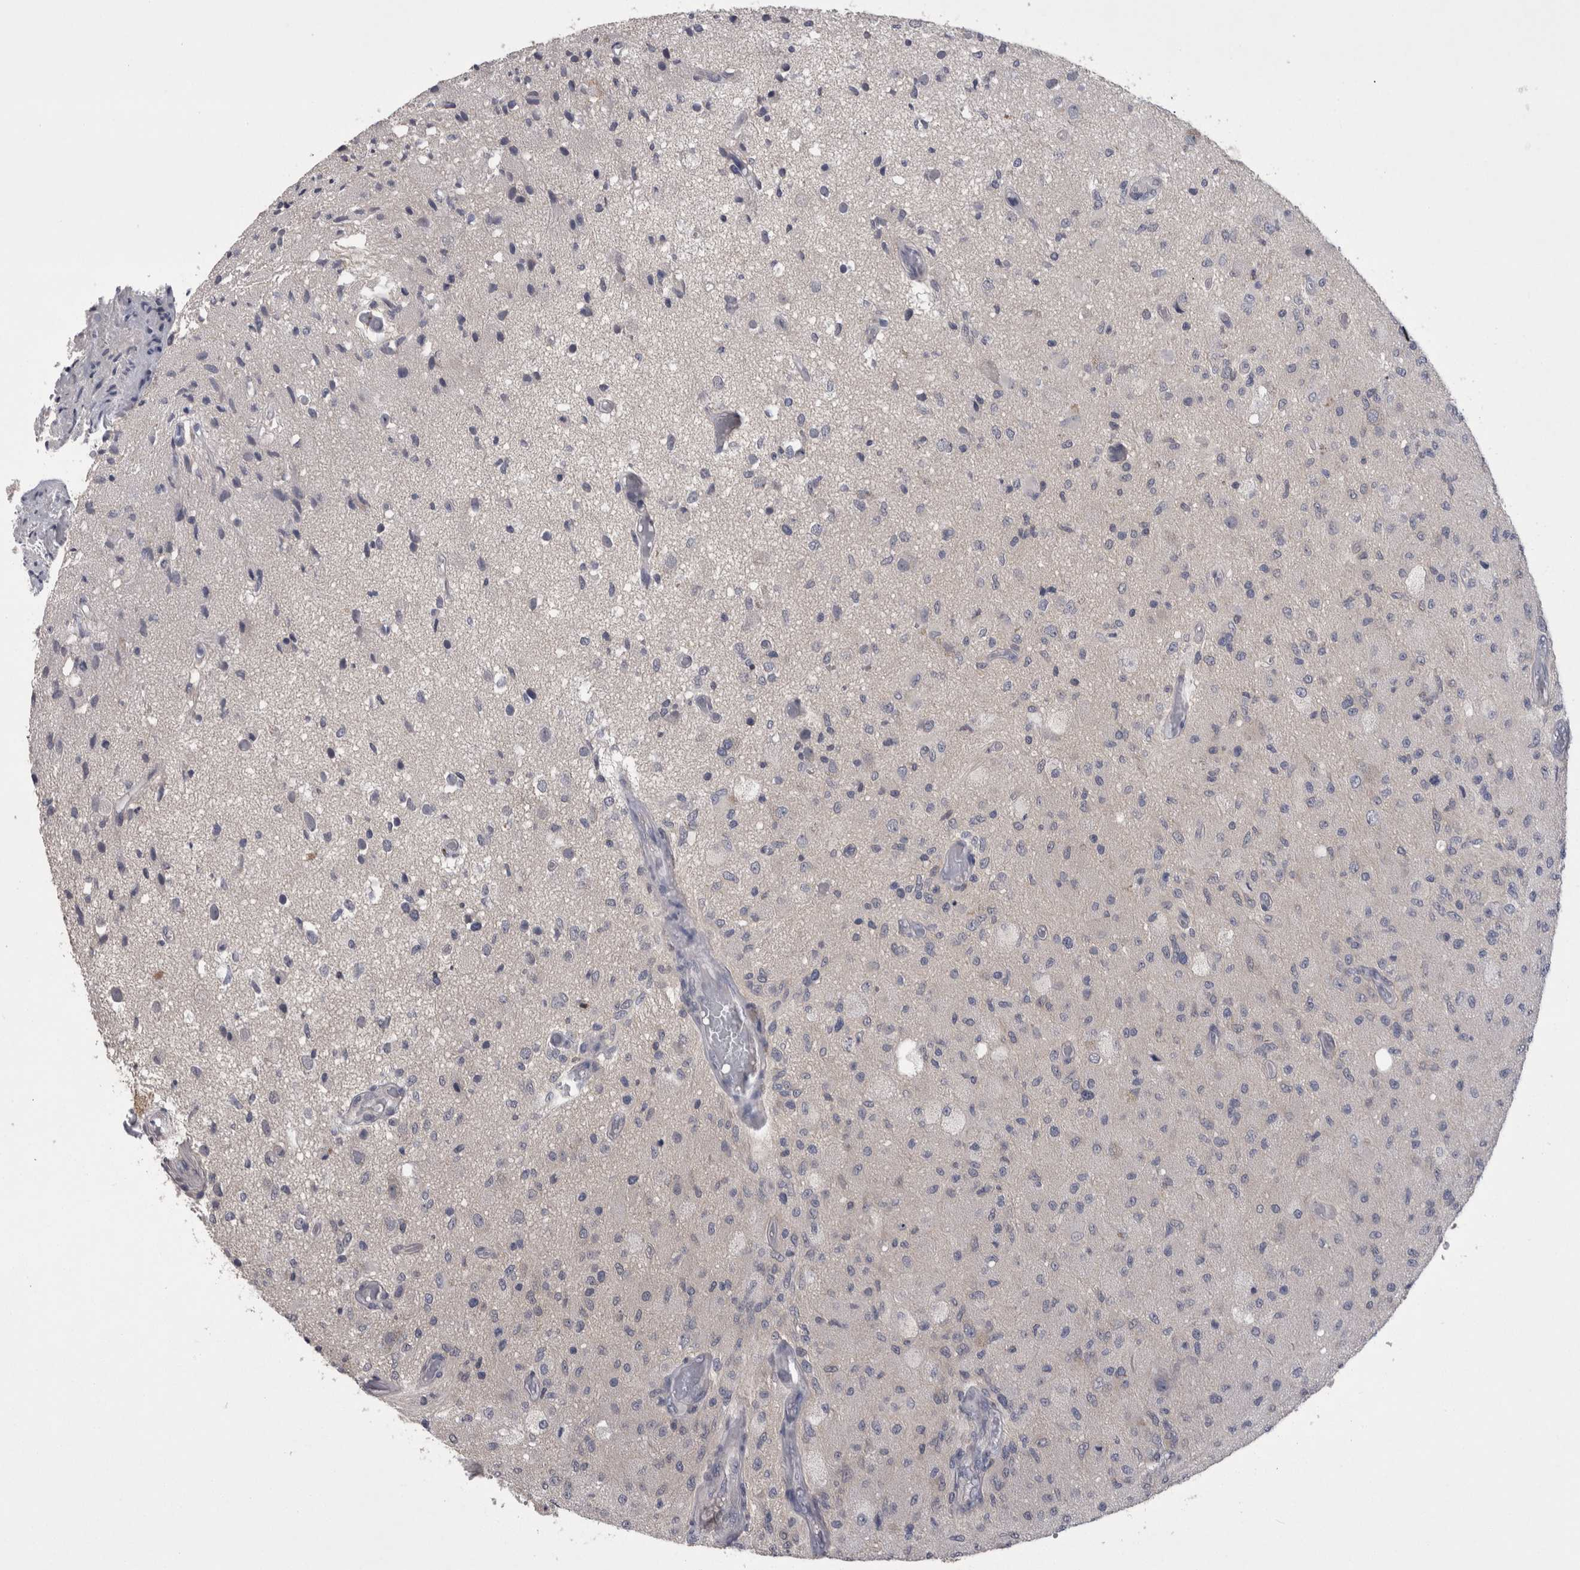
{"staining": {"intensity": "negative", "quantity": "none", "location": "none"}, "tissue": "glioma", "cell_type": "Tumor cells", "image_type": "cancer", "snomed": [{"axis": "morphology", "description": "Normal tissue, NOS"}, {"axis": "morphology", "description": "Glioma, malignant, High grade"}, {"axis": "topography", "description": "Cerebral cortex"}], "caption": "This is a micrograph of IHC staining of malignant glioma (high-grade), which shows no expression in tumor cells.", "gene": "NFATC2", "patient": {"sex": "male", "age": 77}}